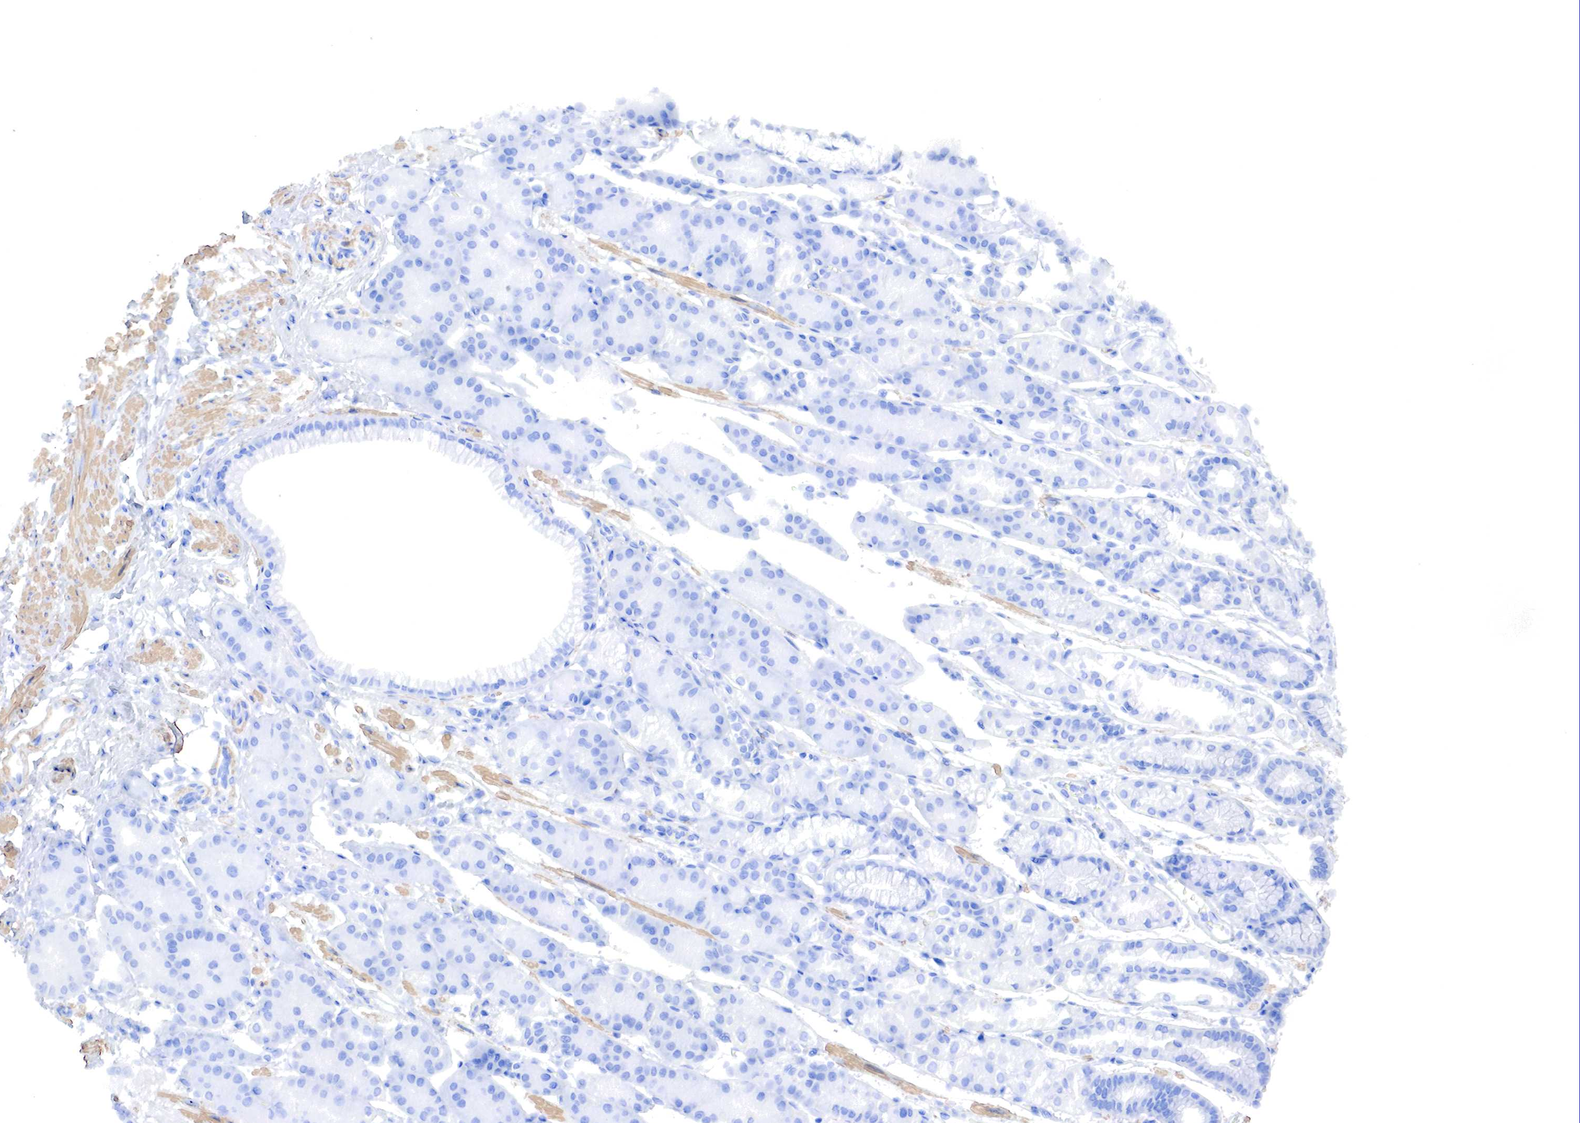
{"staining": {"intensity": "negative", "quantity": "none", "location": "none"}, "tissue": "stomach", "cell_type": "Glandular cells", "image_type": "normal", "snomed": [{"axis": "morphology", "description": "Normal tissue, NOS"}, {"axis": "topography", "description": "Stomach, upper"}], "caption": "High magnification brightfield microscopy of unremarkable stomach stained with DAB (brown) and counterstained with hematoxylin (blue): glandular cells show no significant positivity. Nuclei are stained in blue.", "gene": "TPM1", "patient": {"sex": "male", "age": 72}}